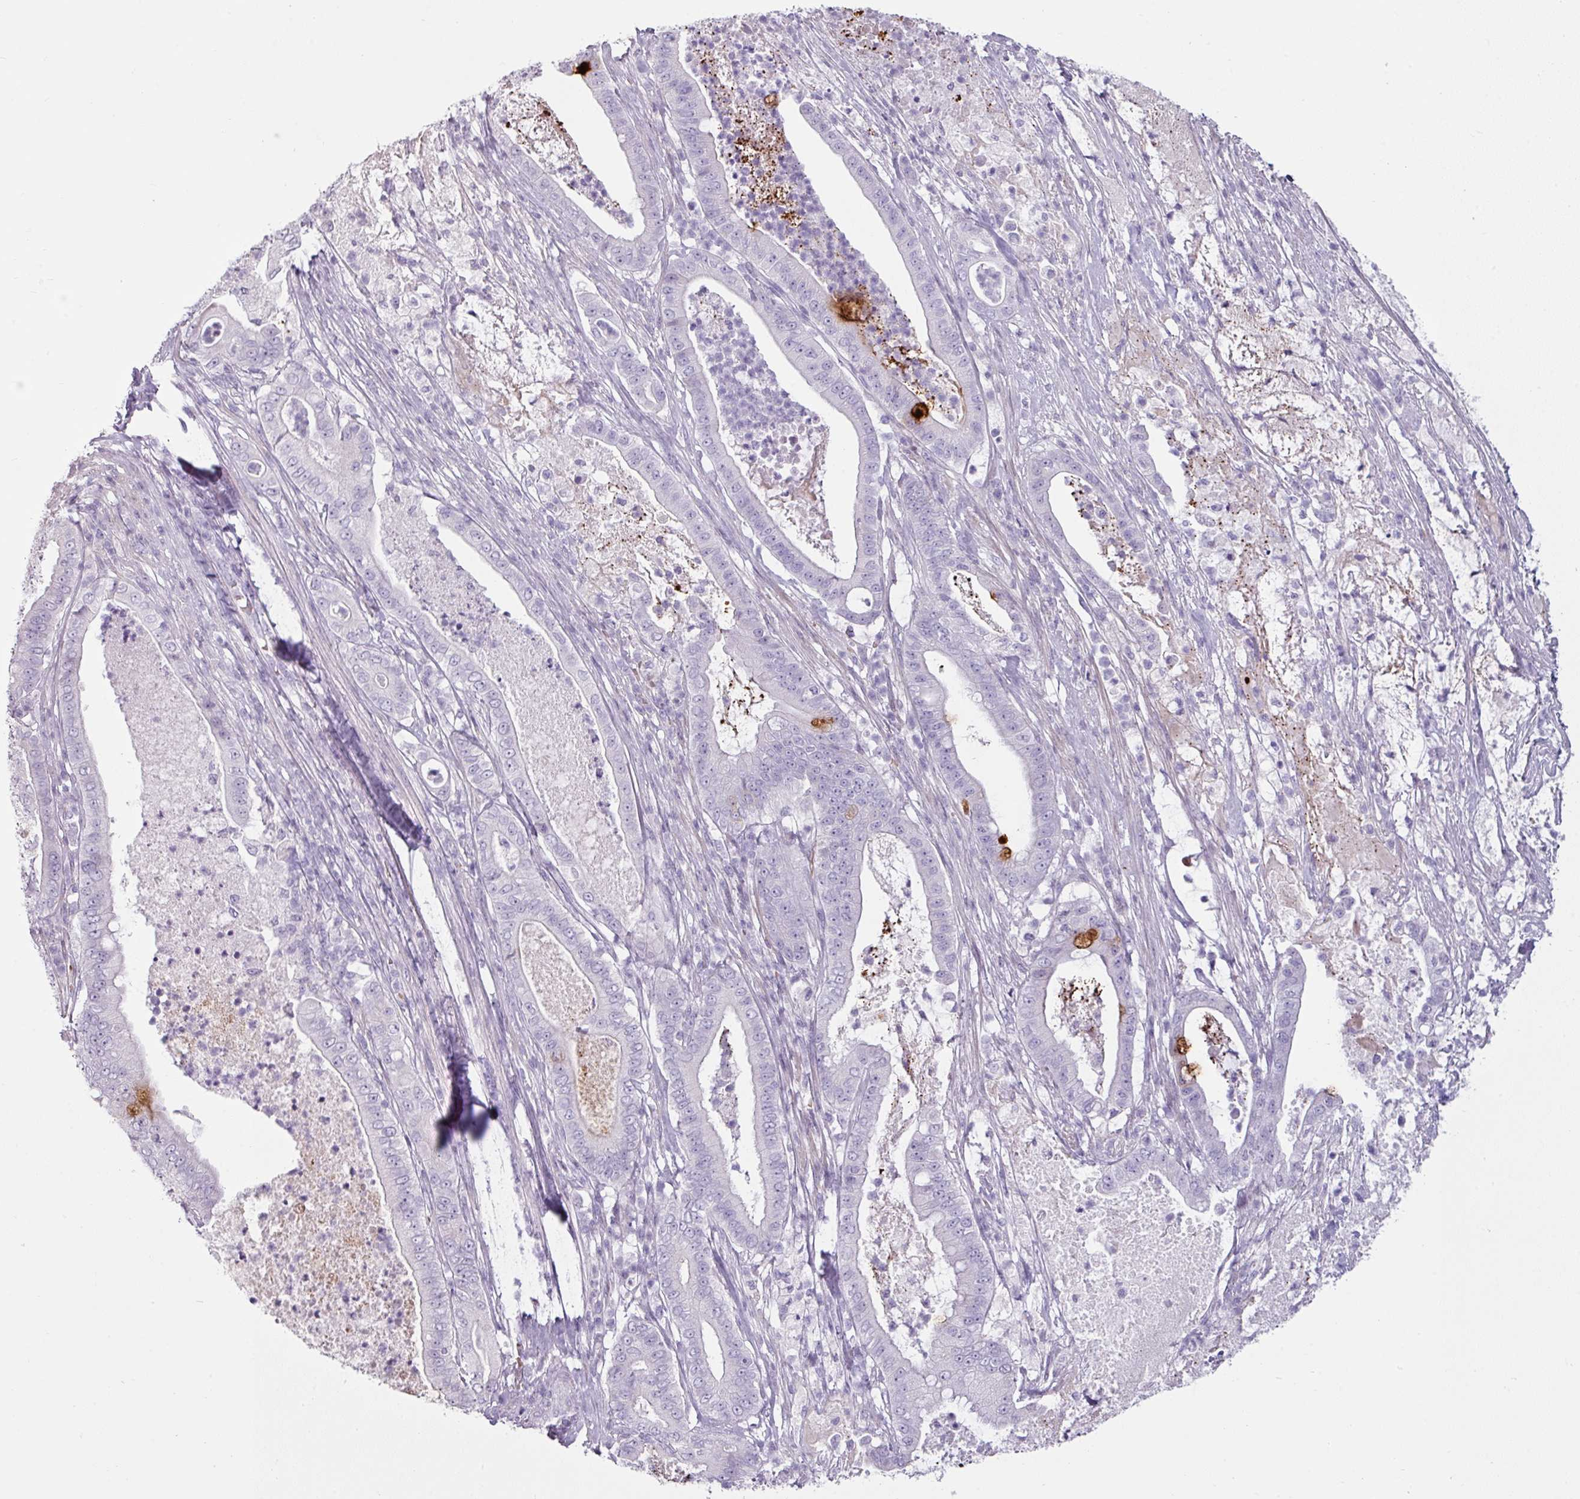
{"staining": {"intensity": "moderate", "quantity": "<25%", "location": "cytoplasmic/membranous"}, "tissue": "pancreatic cancer", "cell_type": "Tumor cells", "image_type": "cancer", "snomed": [{"axis": "morphology", "description": "Adenocarcinoma, NOS"}, {"axis": "topography", "description": "Pancreas"}], "caption": "Moderate cytoplasmic/membranous protein expression is seen in approximately <25% of tumor cells in pancreatic cancer.", "gene": "CLCA1", "patient": {"sex": "male", "age": 71}}